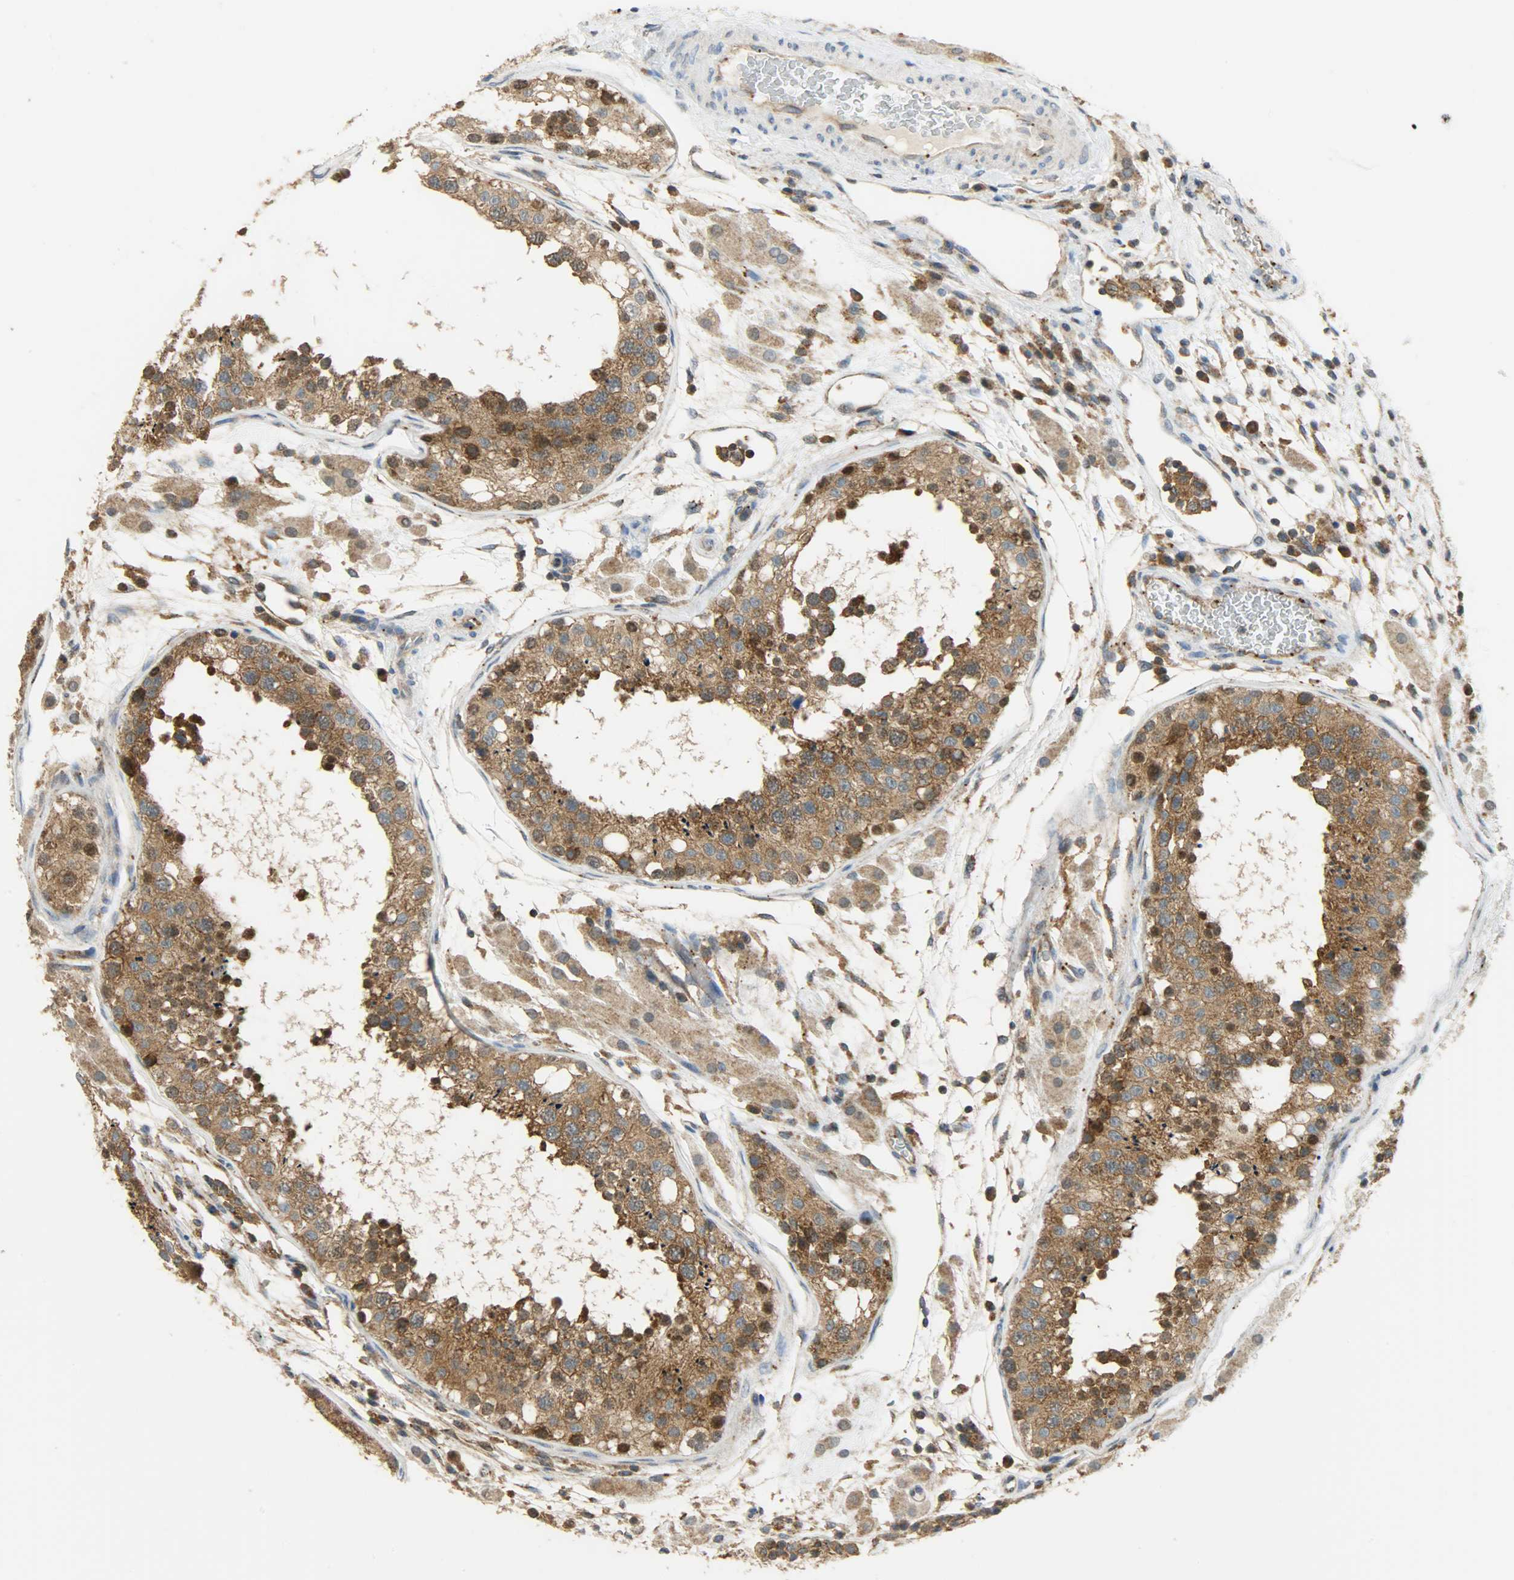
{"staining": {"intensity": "strong", "quantity": ">75%", "location": "cytoplasmic/membranous,nuclear"}, "tissue": "testis", "cell_type": "Cells in seminiferous ducts", "image_type": "normal", "snomed": [{"axis": "morphology", "description": "Normal tissue, NOS"}, {"axis": "topography", "description": "Testis"}], "caption": "Protein staining of unremarkable testis demonstrates strong cytoplasmic/membranous,nuclear positivity in approximately >75% of cells in seminiferous ducts. The staining was performed using DAB (3,3'-diaminobenzidine), with brown indicating positive protein expression. Nuclei are stained blue with hematoxylin.", "gene": "GIT2", "patient": {"sex": "male", "age": 26}}